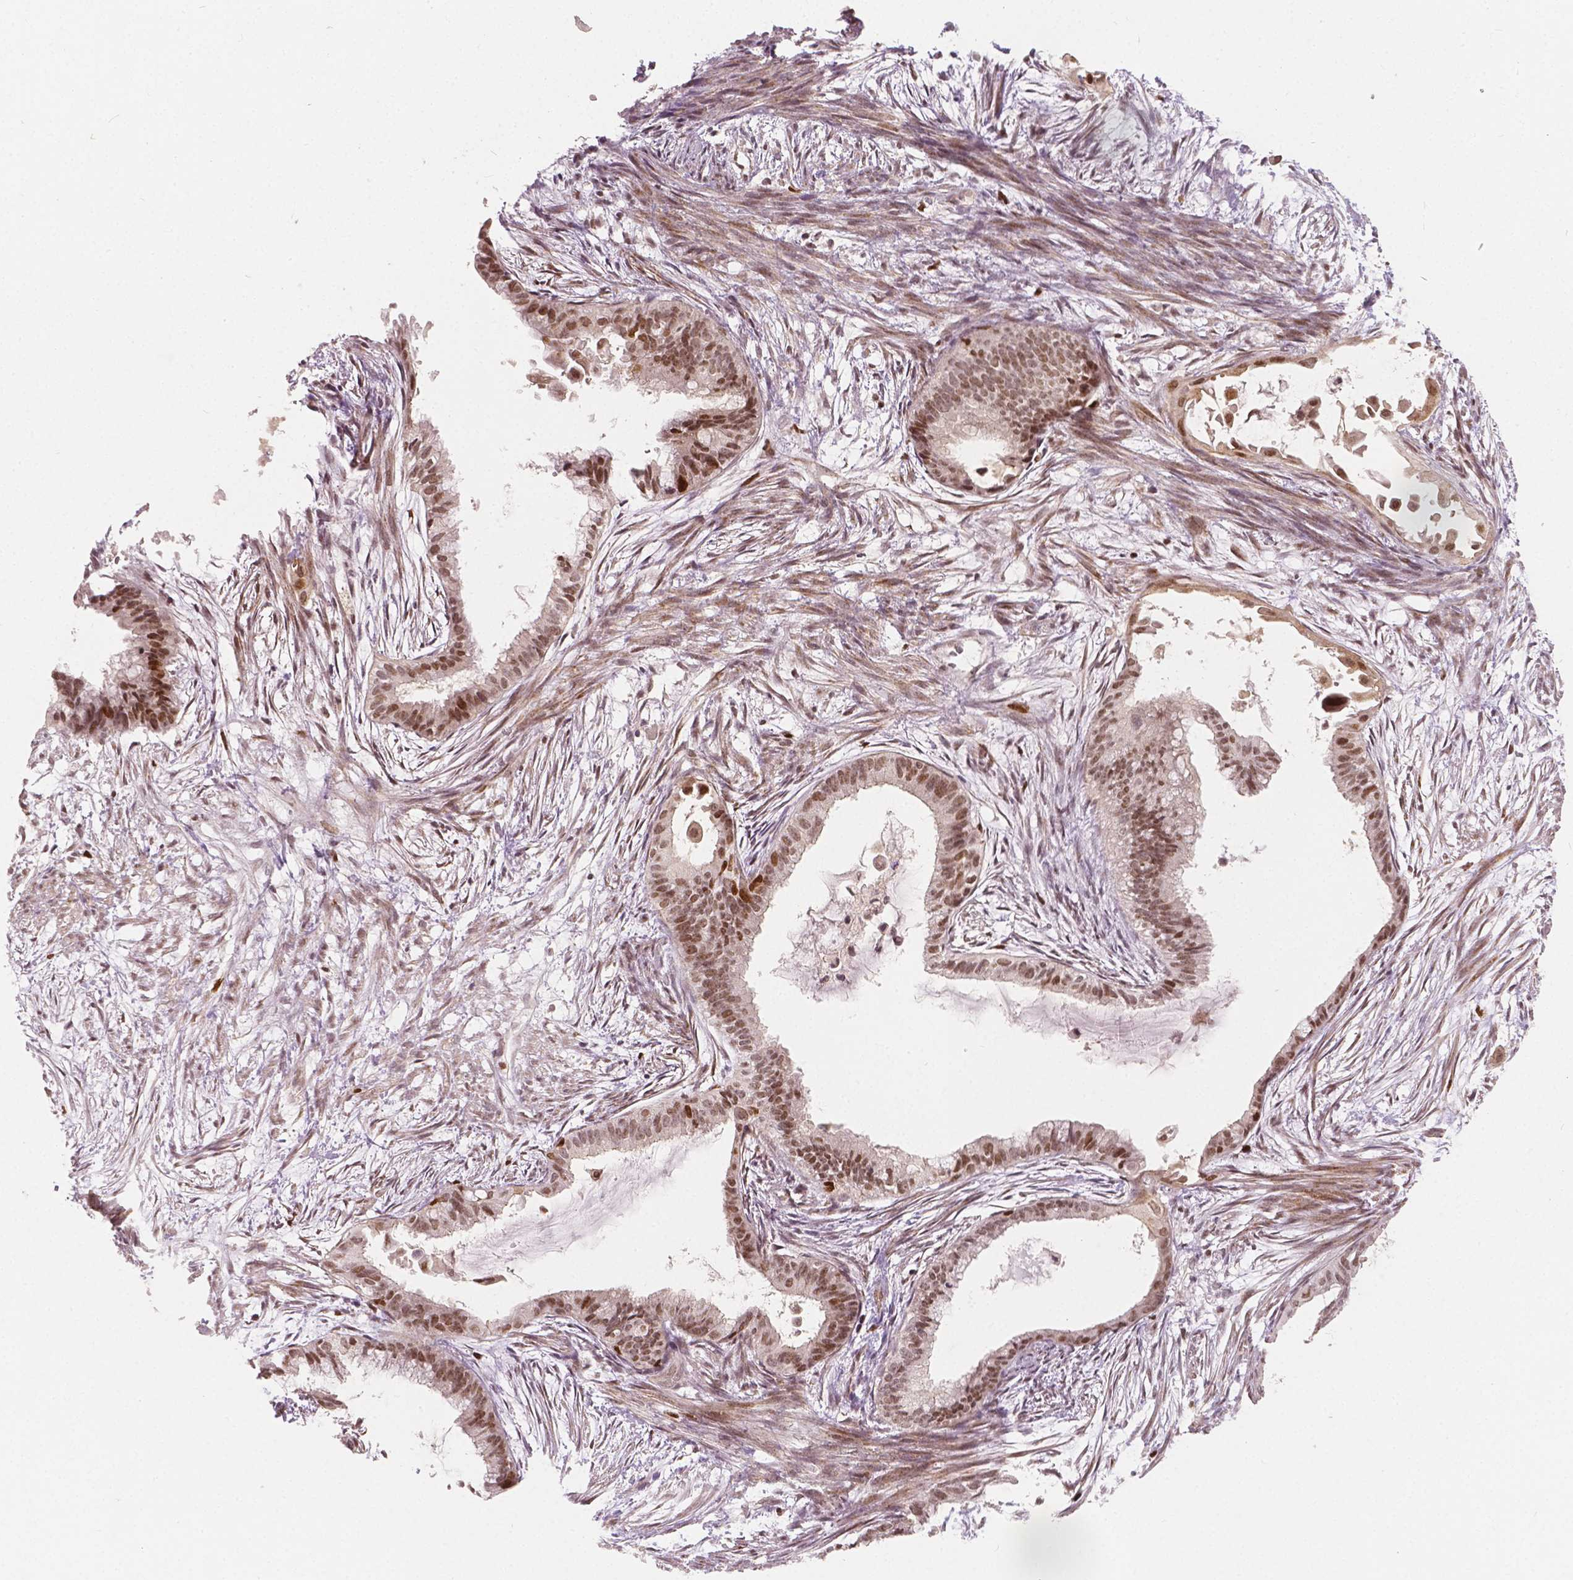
{"staining": {"intensity": "moderate", "quantity": ">75%", "location": "nuclear"}, "tissue": "endometrial cancer", "cell_type": "Tumor cells", "image_type": "cancer", "snomed": [{"axis": "morphology", "description": "Adenocarcinoma, NOS"}, {"axis": "topography", "description": "Endometrium"}], "caption": "A brown stain shows moderate nuclear expression of a protein in human endometrial adenocarcinoma tumor cells.", "gene": "NSD2", "patient": {"sex": "female", "age": 86}}